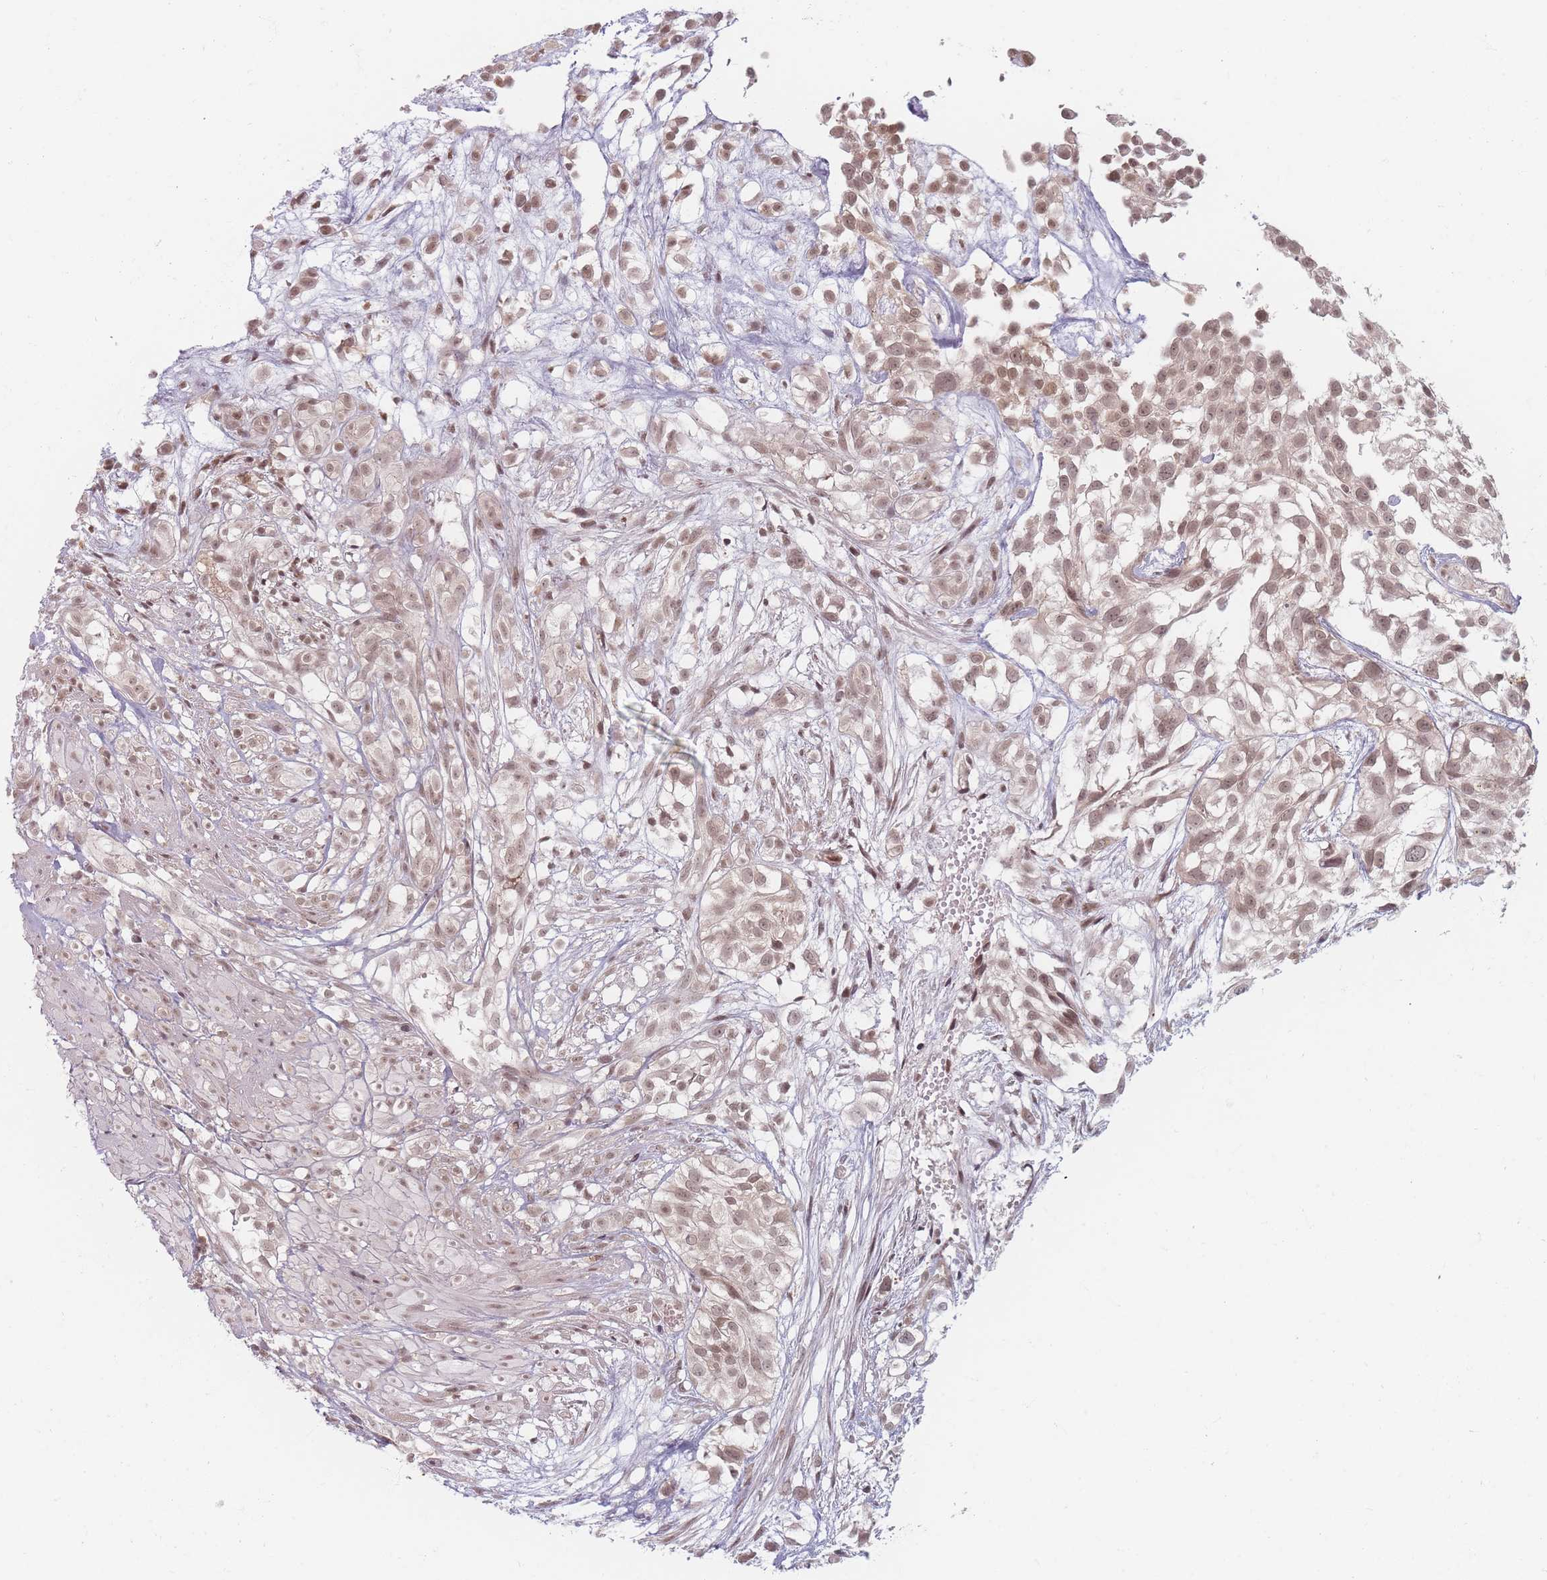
{"staining": {"intensity": "moderate", "quantity": ">75%", "location": "nuclear"}, "tissue": "urothelial cancer", "cell_type": "Tumor cells", "image_type": "cancer", "snomed": [{"axis": "morphology", "description": "Urothelial carcinoma, High grade"}, {"axis": "topography", "description": "Urinary bladder"}], "caption": "Urothelial cancer stained with a protein marker displays moderate staining in tumor cells.", "gene": "SPATA45", "patient": {"sex": "male", "age": 56}}